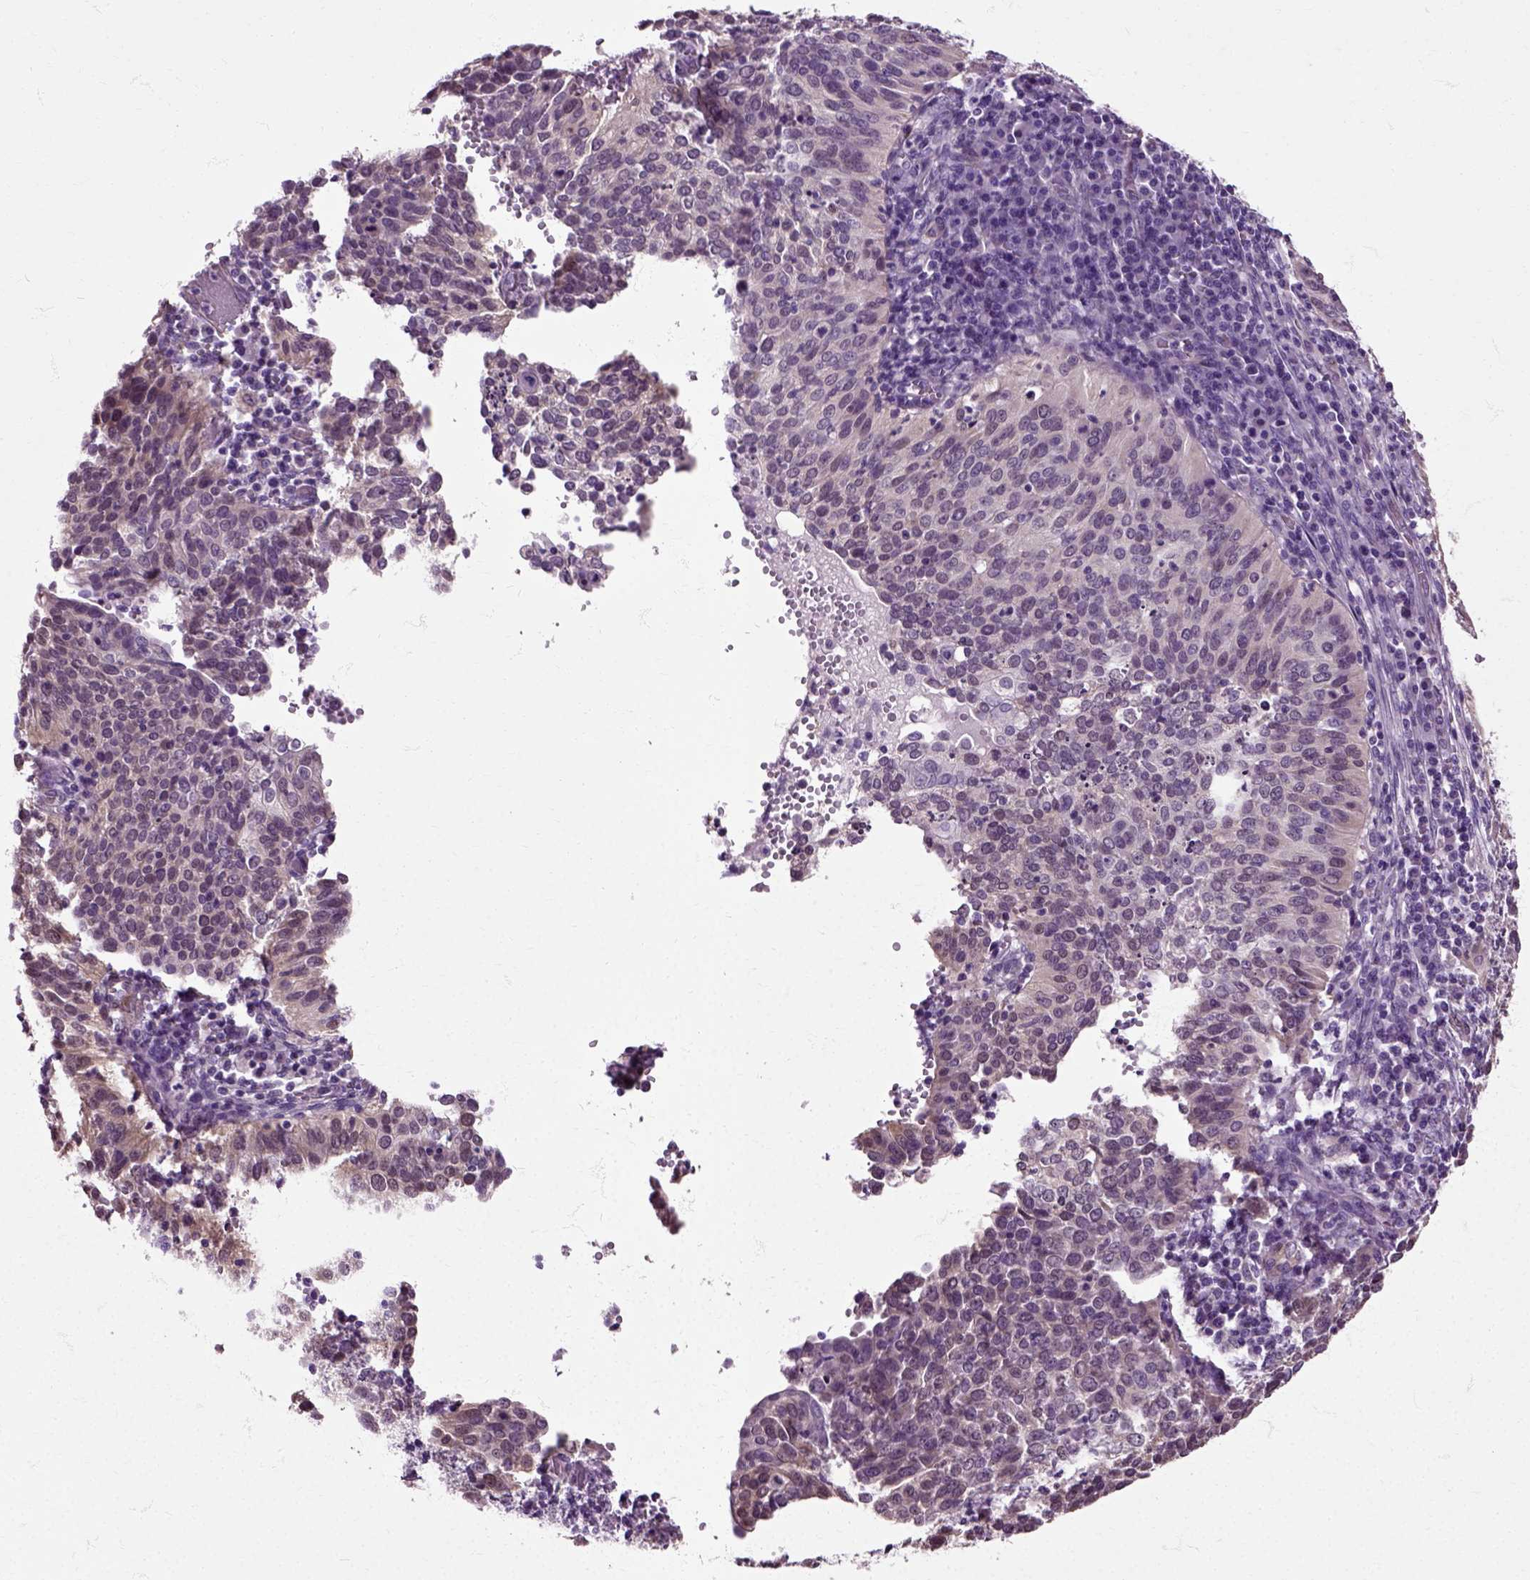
{"staining": {"intensity": "weak", "quantity": "<25%", "location": "cytoplasmic/membranous"}, "tissue": "cervical cancer", "cell_type": "Tumor cells", "image_type": "cancer", "snomed": [{"axis": "morphology", "description": "Squamous cell carcinoma, NOS"}, {"axis": "topography", "description": "Cervix"}], "caption": "There is no significant expression in tumor cells of cervical cancer (squamous cell carcinoma). (Stains: DAB (3,3'-diaminobenzidine) immunohistochemistry (IHC) with hematoxylin counter stain, Microscopy: brightfield microscopy at high magnification).", "gene": "HSPA2", "patient": {"sex": "female", "age": 39}}